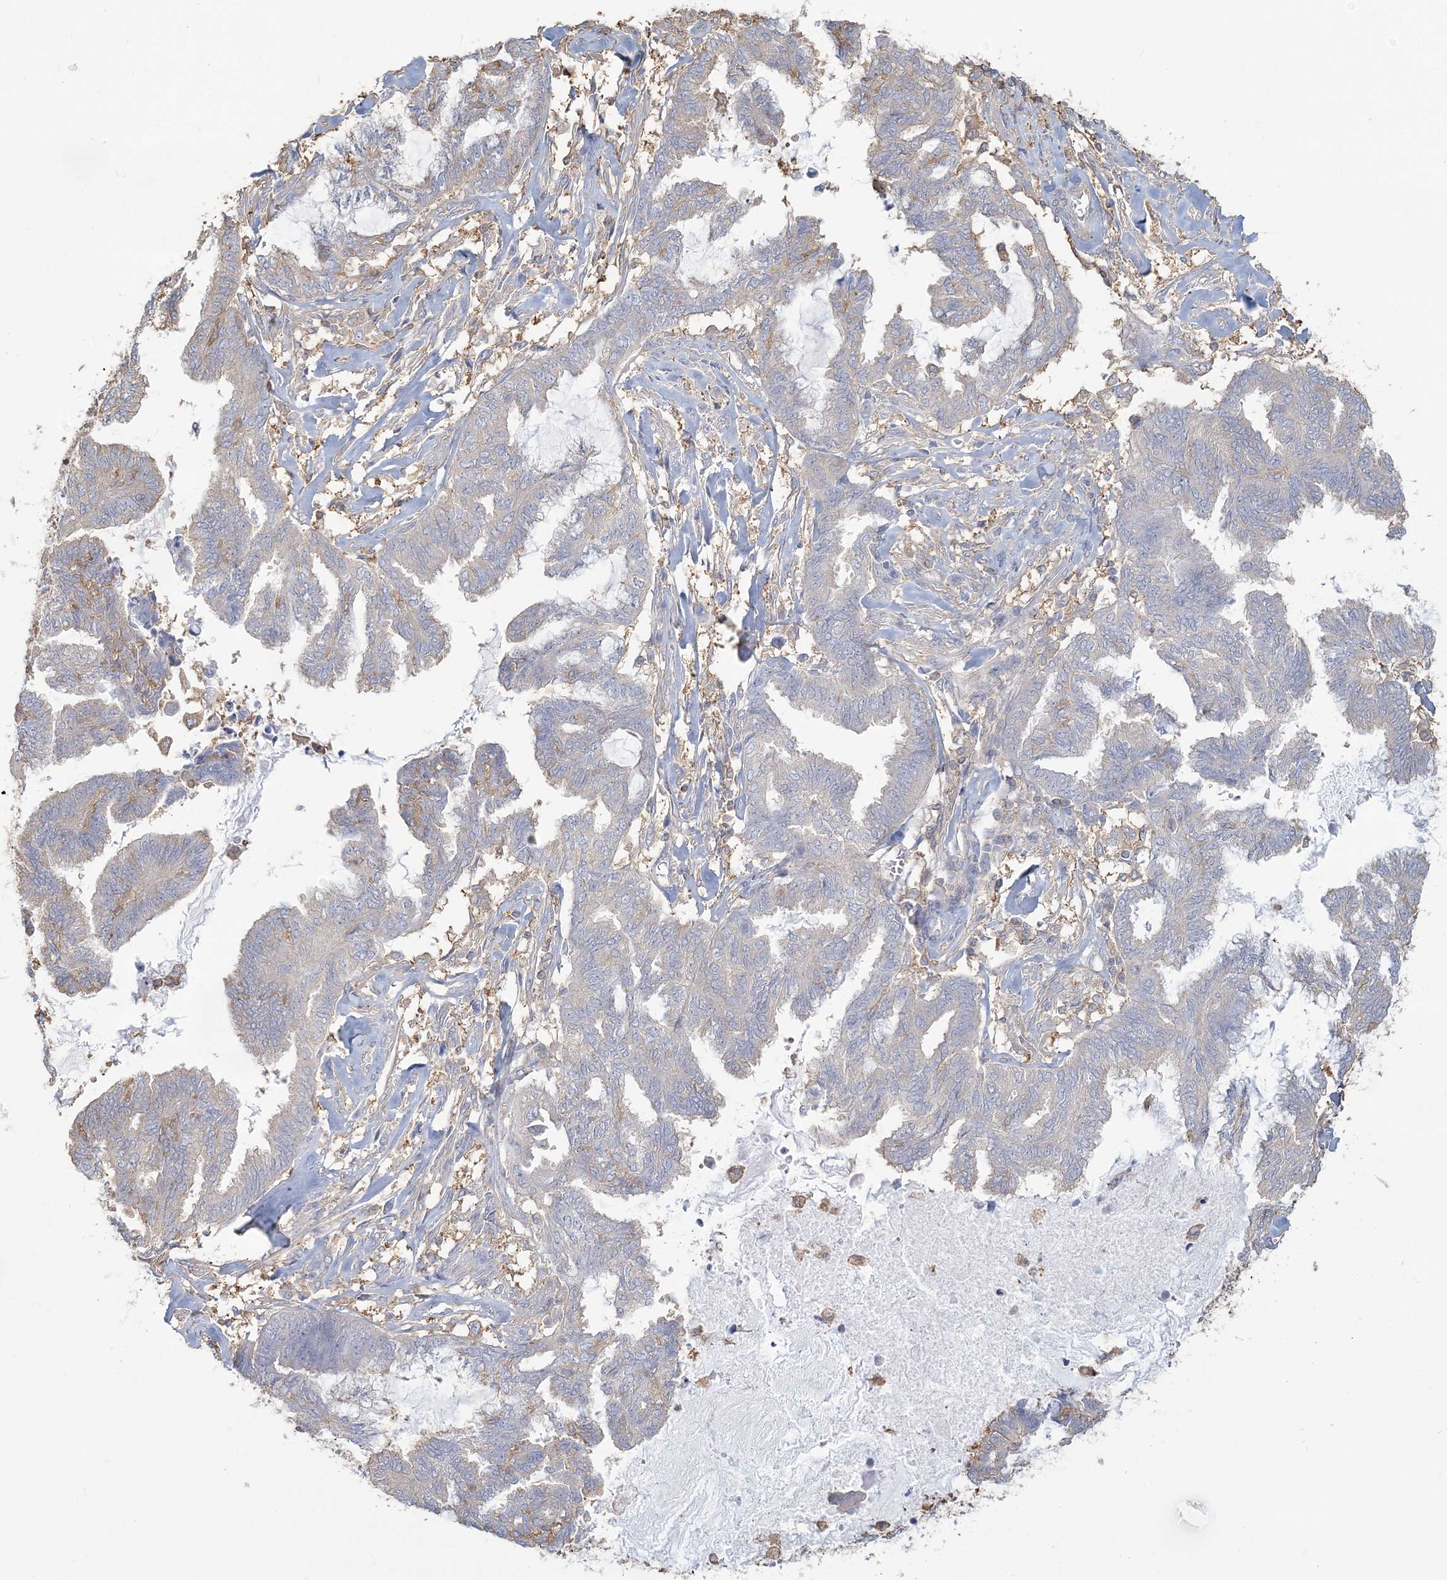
{"staining": {"intensity": "negative", "quantity": "none", "location": "none"}, "tissue": "endometrial cancer", "cell_type": "Tumor cells", "image_type": "cancer", "snomed": [{"axis": "morphology", "description": "Adenocarcinoma, NOS"}, {"axis": "topography", "description": "Endometrium"}], "caption": "DAB (3,3'-diaminobenzidine) immunohistochemical staining of endometrial cancer exhibits no significant staining in tumor cells. (Immunohistochemistry, brightfield microscopy, high magnification).", "gene": "ANKS1A", "patient": {"sex": "female", "age": 86}}